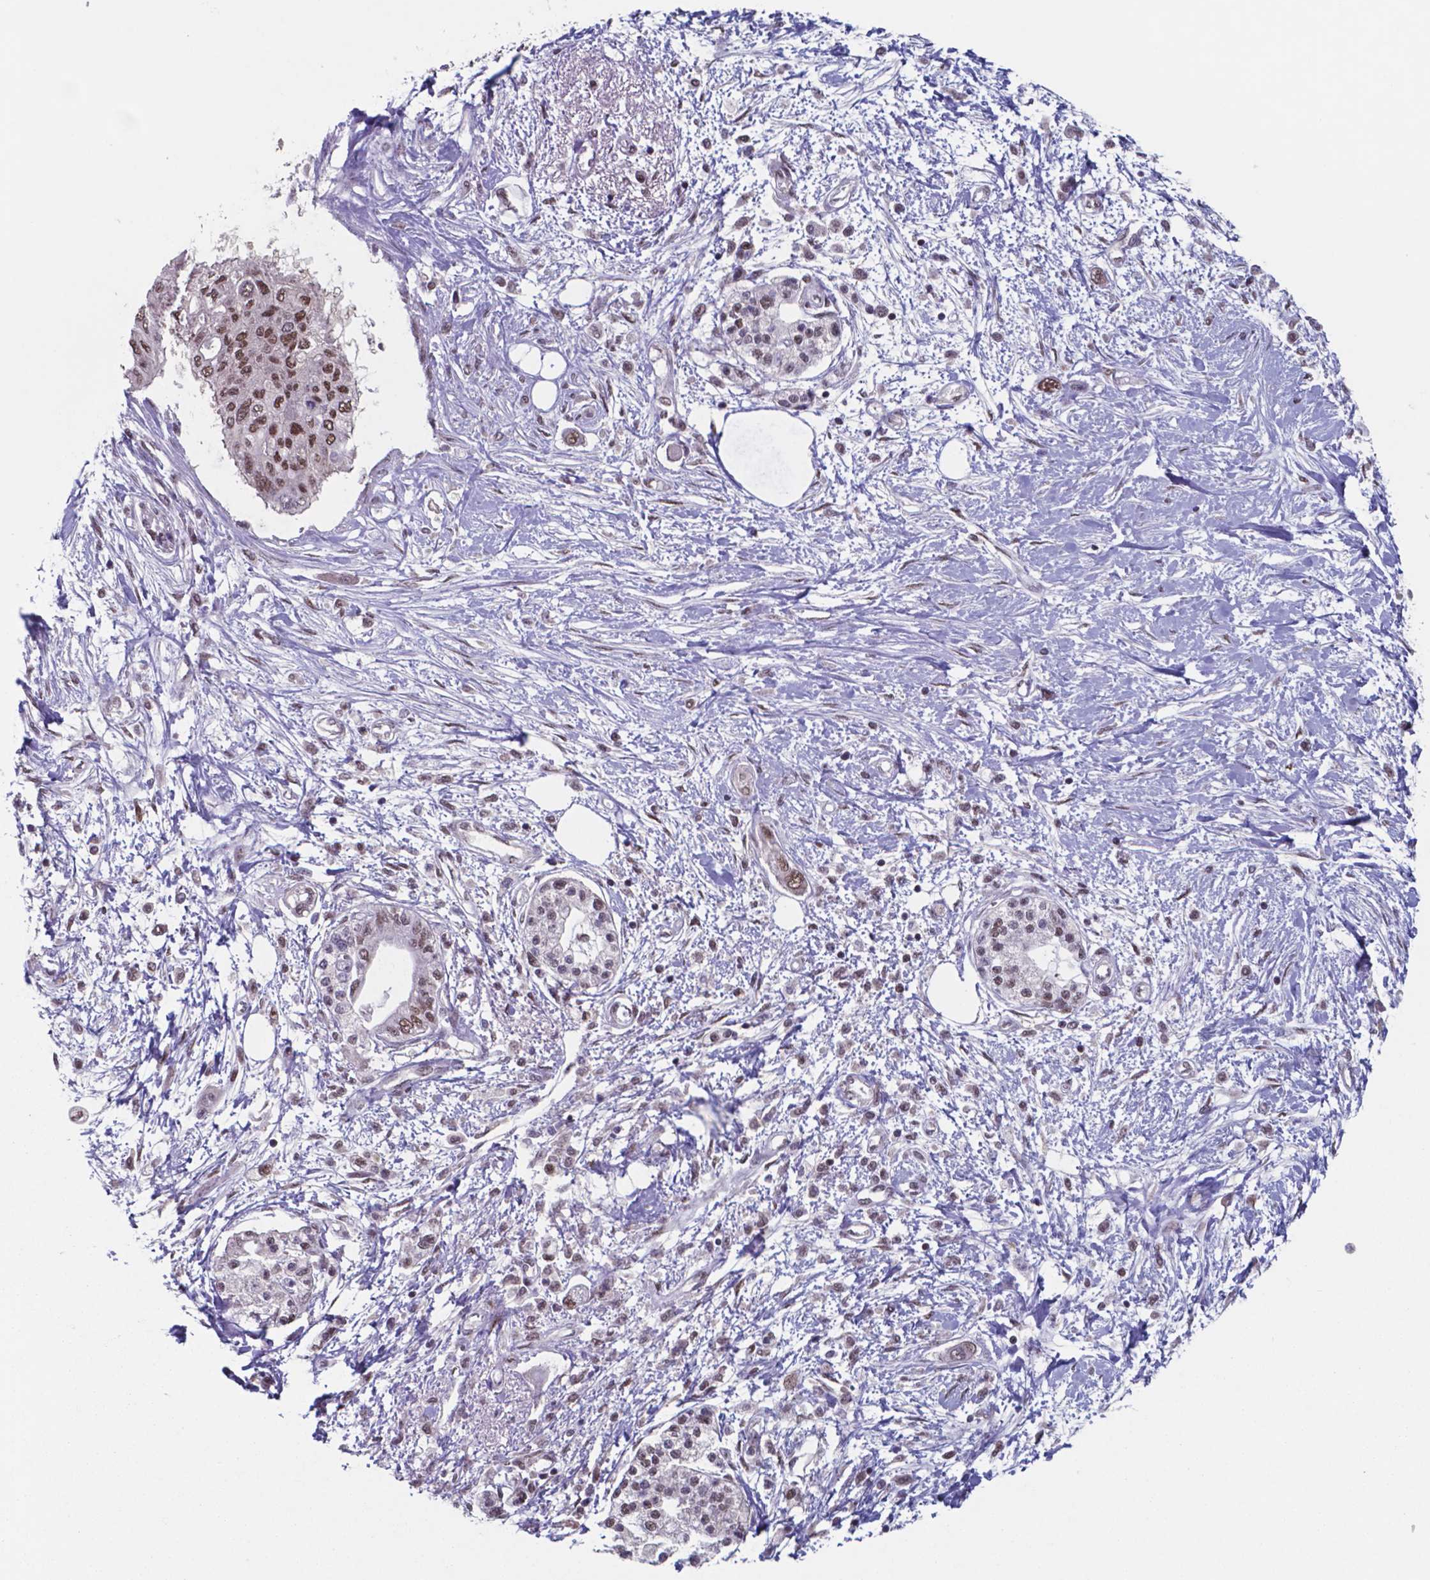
{"staining": {"intensity": "moderate", "quantity": ">75%", "location": "nuclear"}, "tissue": "pancreatic cancer", "cell_type": "Tumor cells", "image_type": "cancer", "snomed": [{"axis": "morphology", "description": "Adenocarcinoma, NOS"}, {"axis": "topography", "description": "Pancreas"}], "caption": "Pancreatic adenocarcinoma tissue shows moderate nuclear staining in about >75% of tumor cells, visualized by immunohistochemistry.", "gene": "UBA1", "patient": {"sex": "female", "age": 77}}